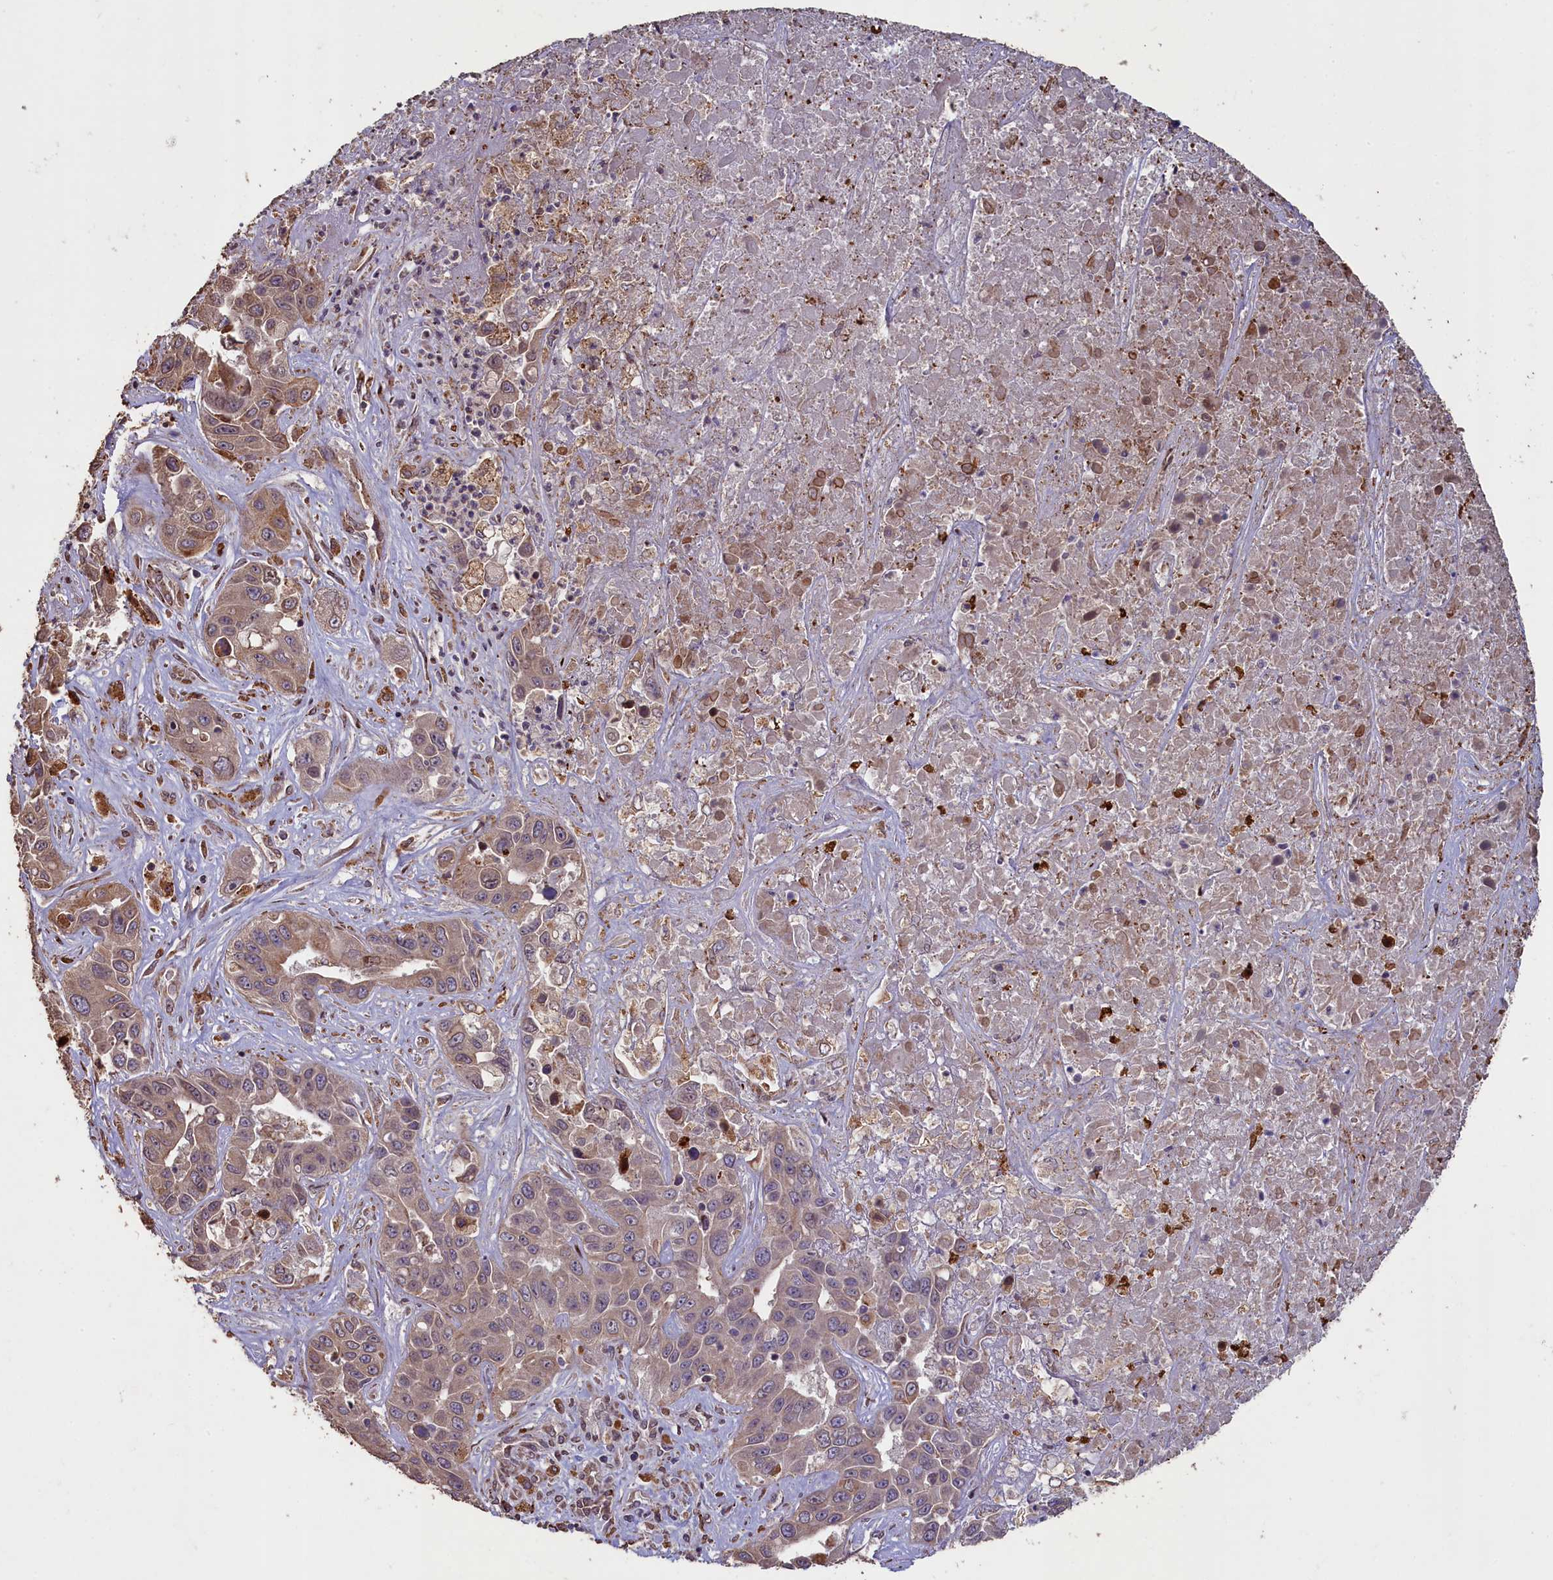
{"staining": {"intensity": "weak", "quantity": "25%-75%", "location": "cytoplasmic/membranous"}, "tissue": "liver cancer", "cell_type": "Tumor cells", "image_type": "cancer", "snomed": [{"axis": "morphology", "description": "Cholangiocarcinoma"}, {"axis": "topography", "description": "Liver"}], "caption": "A photomicrograph of cholangiocarcinoma (liver) stained for a protein demonstrates weak cytoplasmic/membranous brown staining in tumor cells. (brown staining indicates protein expression, while blue staining denotes nuclei).", "gene": "SLC38A7", "patient": {"sex": "female", "age": 52}}